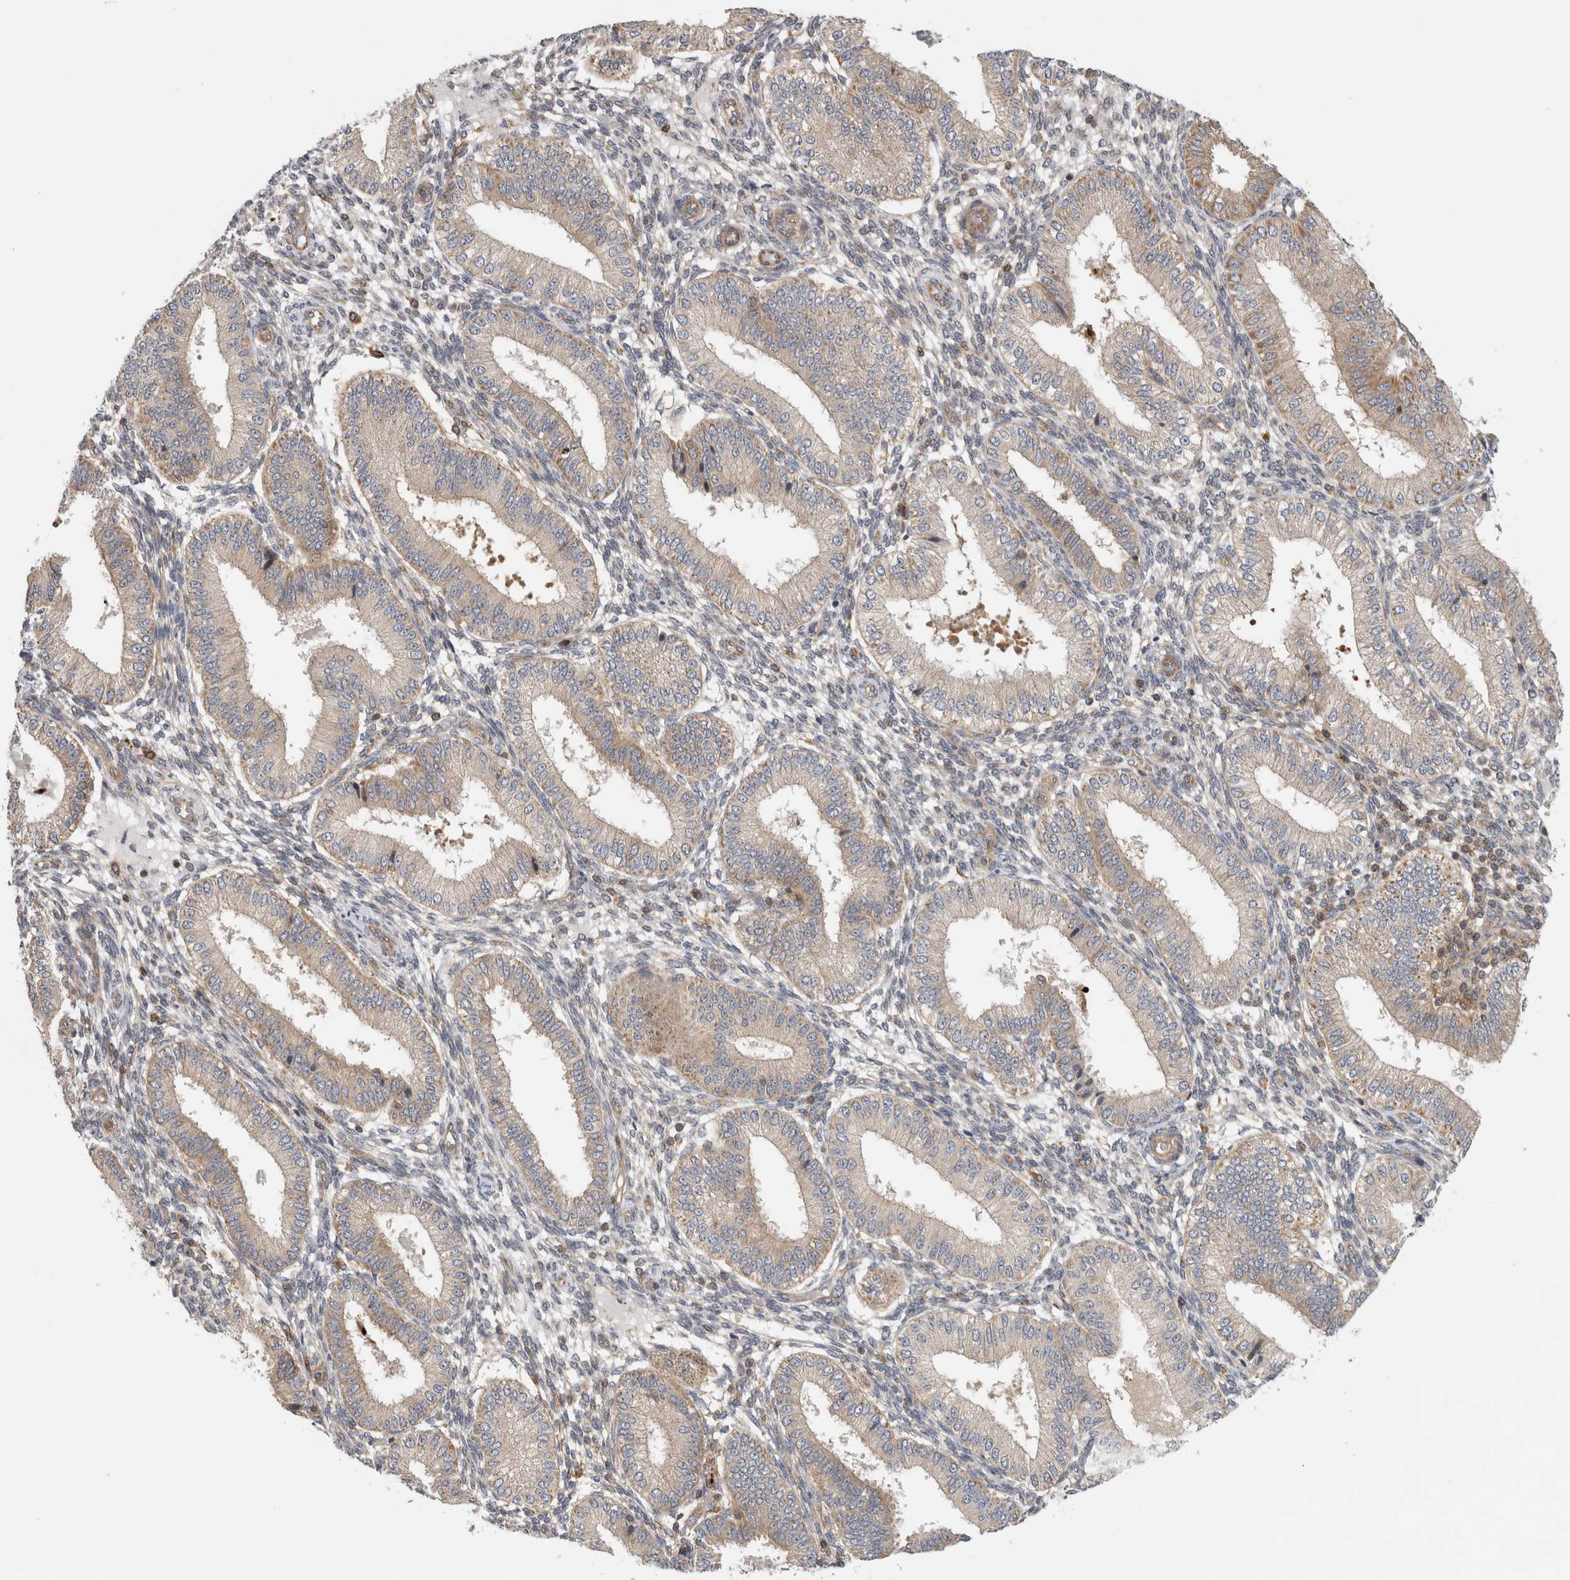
{"staining": {"intensity": "weak", "quantity": "<25%", "location": "cytoplasmic/membranous"}, "tissue": "endometrium", "cell_type": "Cells in endometrial stroma", "image_type": "normal", "snomed": [{"axis": "morphology", "description": "Normal tissue, NOS"}, {"axis": "topography", "description": "Endometrium"}], "caption": "Protein analysis of benign endometrium shows no significant staining in cells in endometrial stroma.", "gene": "GRIK2", "patient": {"sex": "female", "age": 39}}